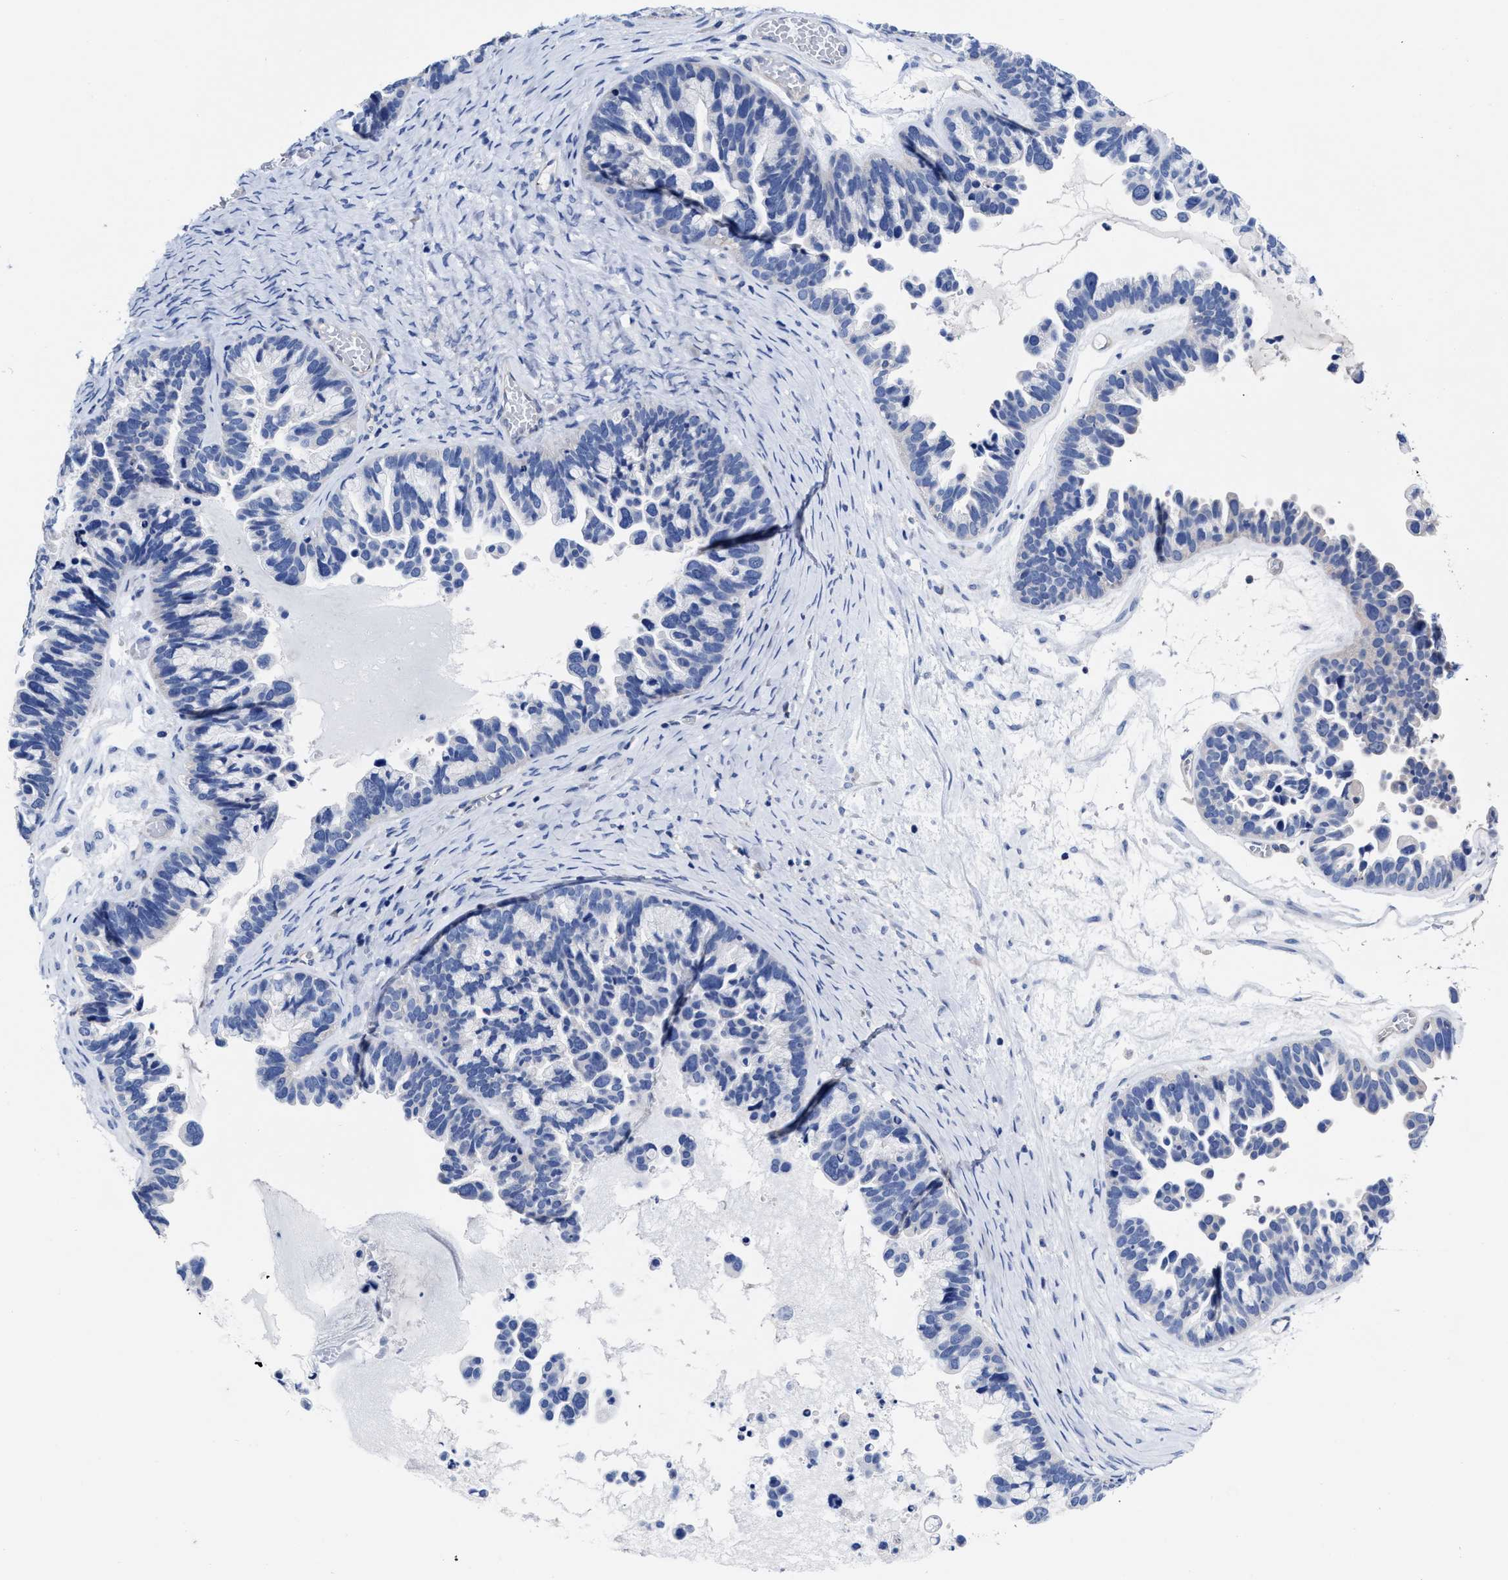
{"staining": {"intensity": "negative", "quantity": "none", "location": "none"}, "tissue": "ovarian cancer", "cell_type": "Tumor cells", "image_type": "cancer", "snomed": [{"axis": "morphology", "description": "Cystadenocarcinoma, serous, NOS"}, {"axis": "topography", "description": "Ovary"}], "caption": "This histopathology image is of ovarian cancer stained with immunohistochemistry to label a protein in brown with the nuclei are counter-stained blue. There is no positivity in tumor cells.", "gene": "IRAG2", "patient": {"sex": "female", "age": 56}}